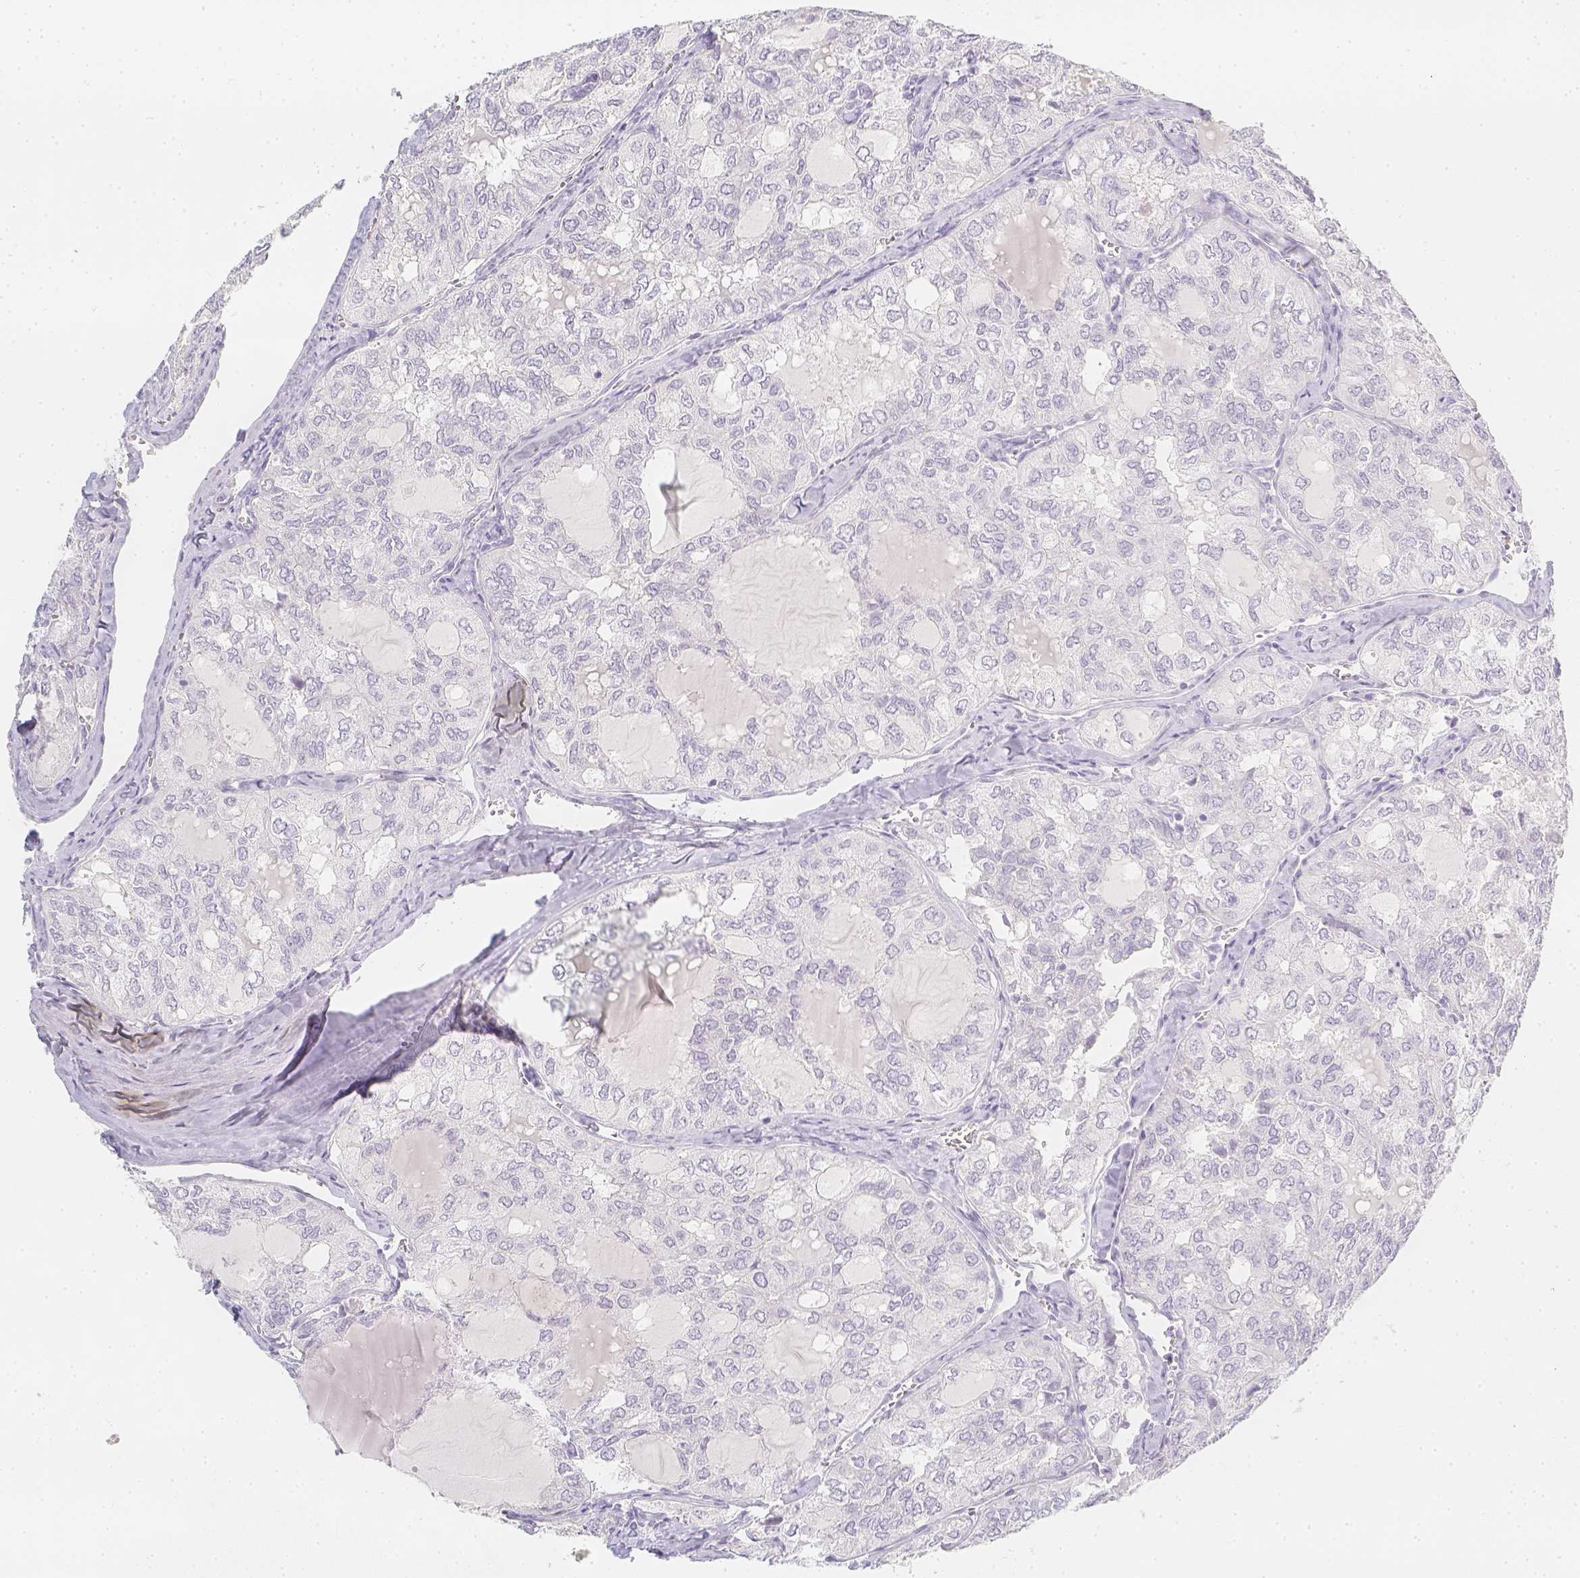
{"staining": {"intensity": "negative", "quantity": "none", "location": "none"}, "tissue": "thyroid cancer", "cell_type": "Tumor cells", "image_type": "cancer", "snomed": [{"axis": "morphology", "description": "Follicular adenoma carcinoma, NOS"}, {"axis": "topography", "description": "Thyroid gland"}], "caption": "DAB (3,3'-diaminobenzidine) immunohistochemical staining of thyroid cancer exhibits no significant positivity in tumor cells.", "gene": "SLC18A1", "patient": {"sex": "male", "age": 75}}